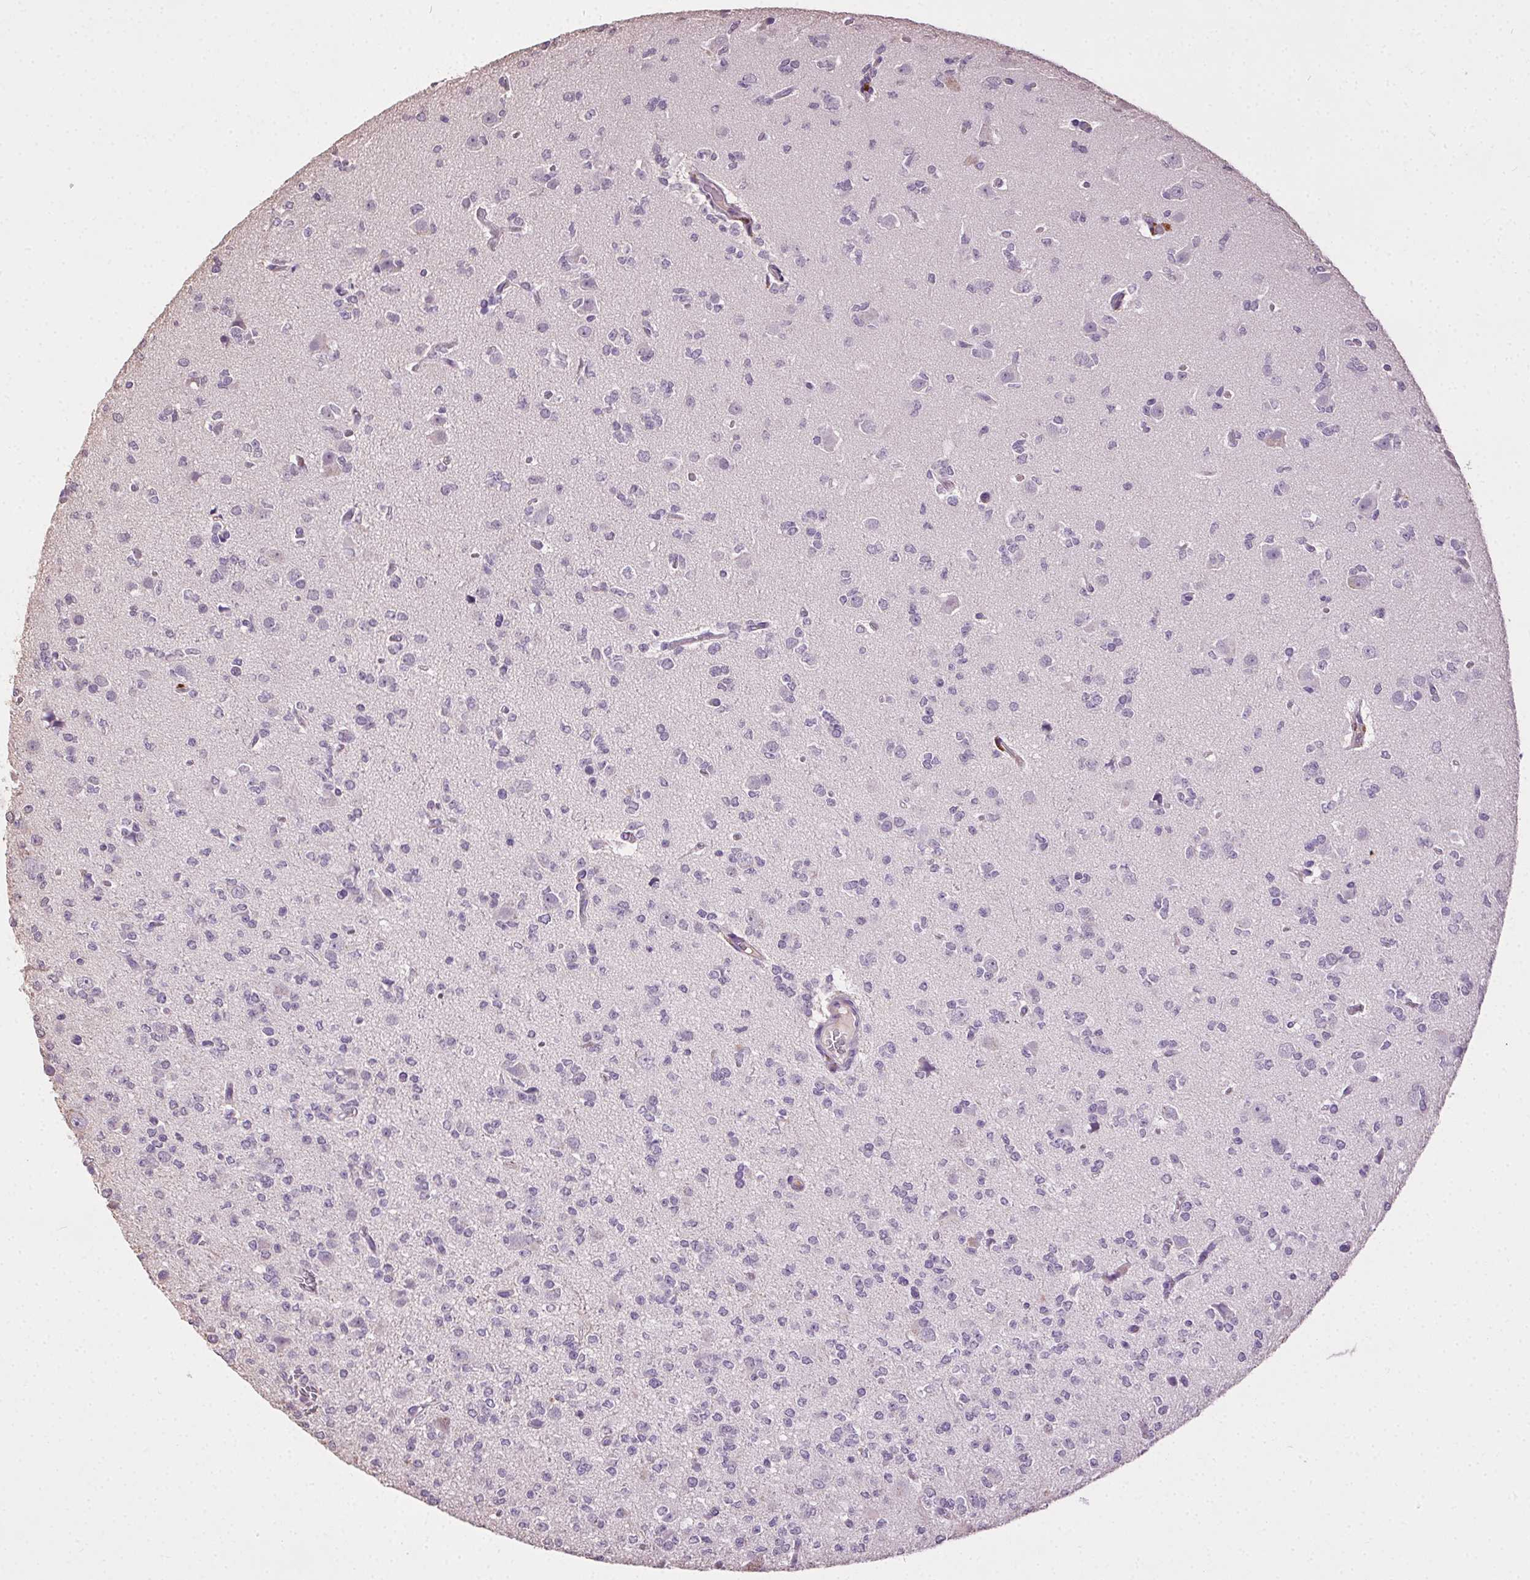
{"staining": {"intensity": "negative", "quantity": "none", "location": "none"}, "tissue": "glioma", "cell_type": "Tumor cells", "image_type": "cancer", "snomed": [{"axis": "morphology", "description": "Glioma, malignant, Low grade"}, {"axis": "topography", "description": "Brain"}], "caption": "An immunohistochemistry image of malignant glioma (low-grade) is shown. There is no staining in tumor cells of malignant glioma (low-grade).", "gene": "SYCE2", "patient": {"sex": "male", "age": 27}}